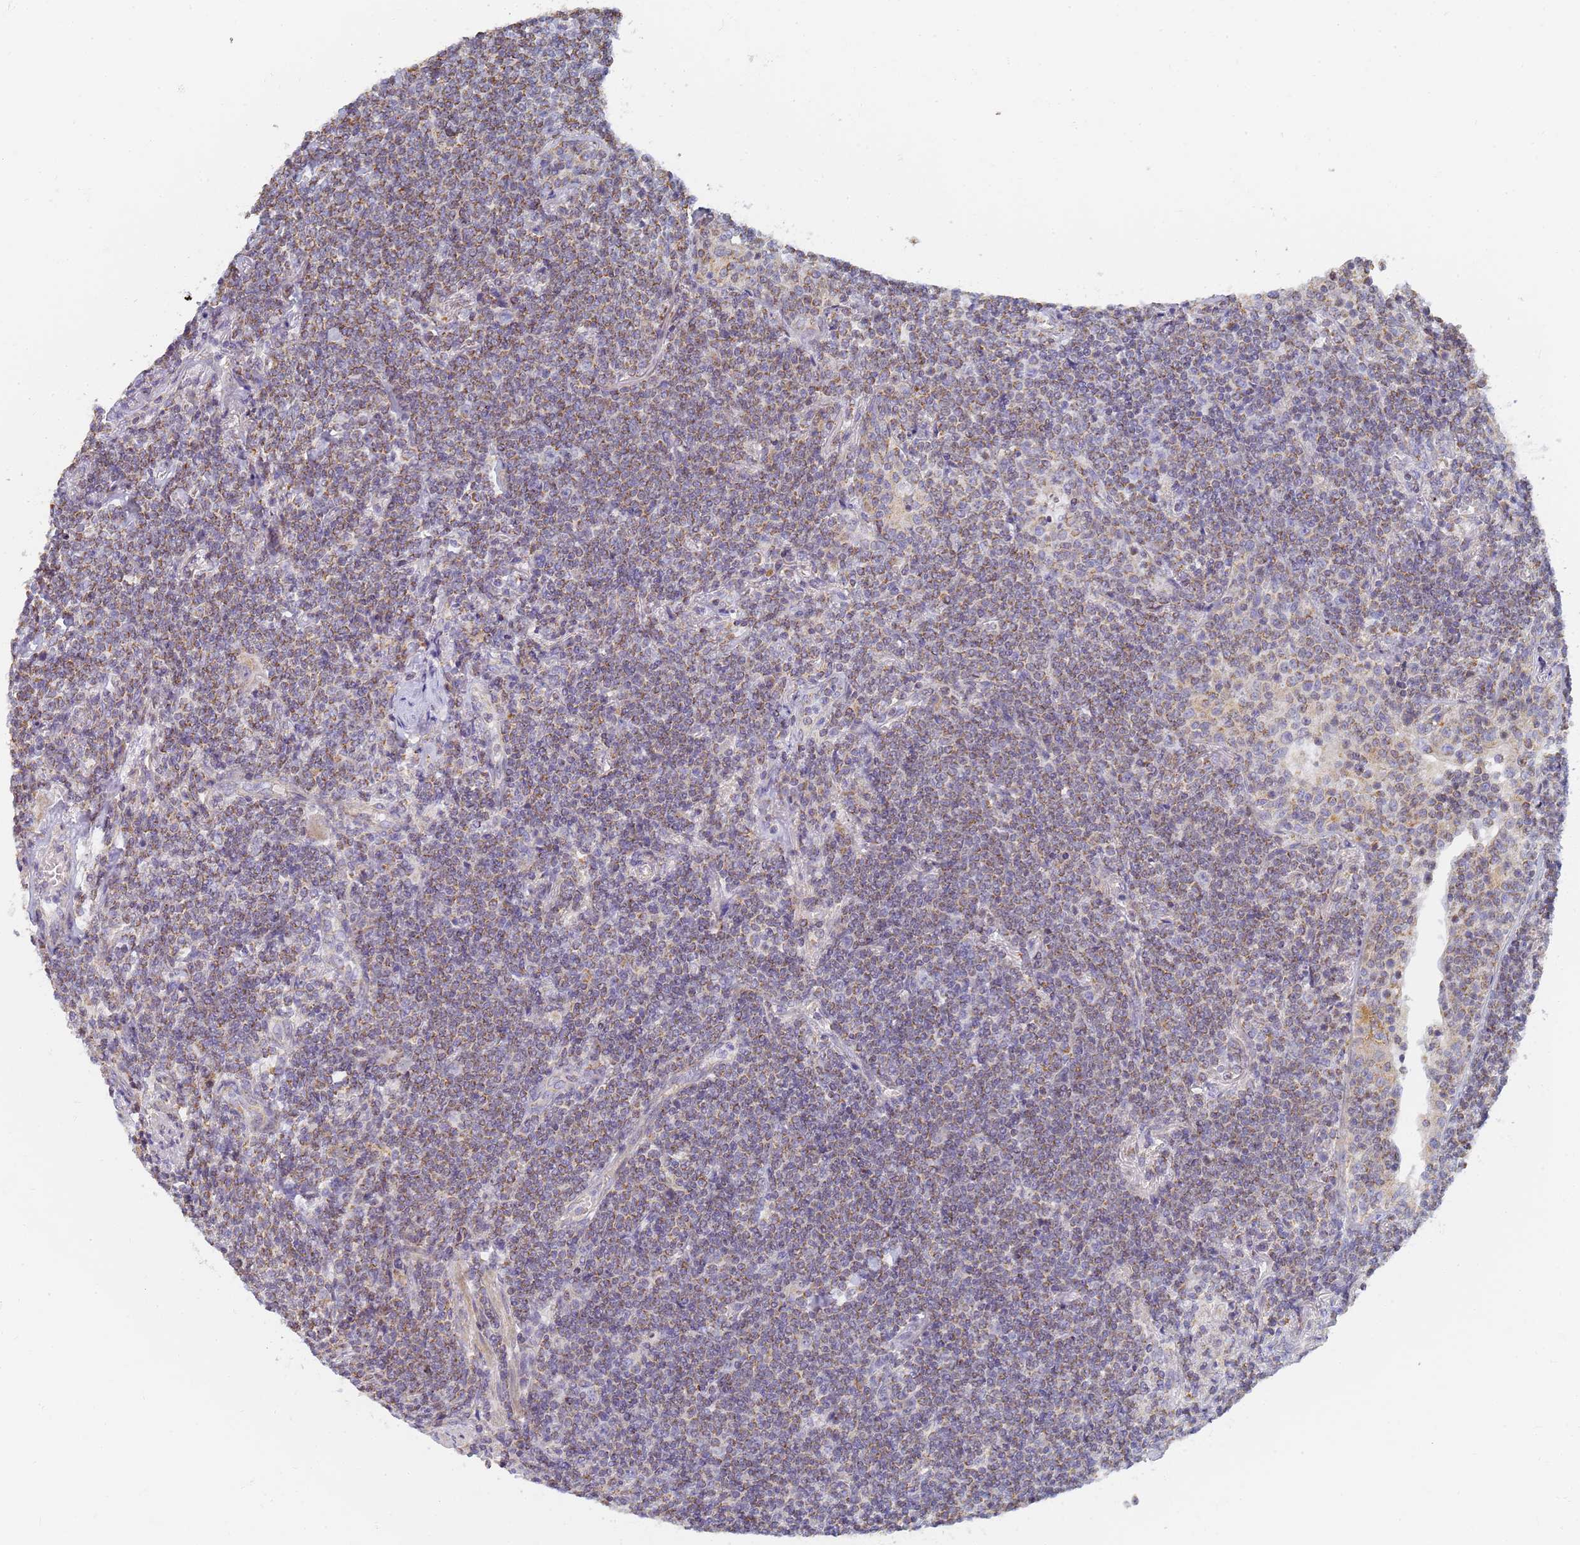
{"staining": {"intensity": "moderate", "quantity": "25%-75%", "location": "cytoplasmic/membranous"}, "tissue": "lymphoma", "cell_type": "Tumor cells", "image_type": "cancer", "snomed": [{"axis": "morphology", "description": "Malignant lymphoma, non-Hodgkin's type, Low grade"}, {"axis": "topography", "description": "Lung"}], "caption": "Tumor cells reveal medium levels of moderate cytoplasmic/membranous staining in about 25%-75% of cells in human lymphoma. (DAB (3,3'-diaminobenzidine) IHC with brightfield microscopy, high magnification).", "gene": "UTP23", "patient": {"sex": "female", "age": 71}}